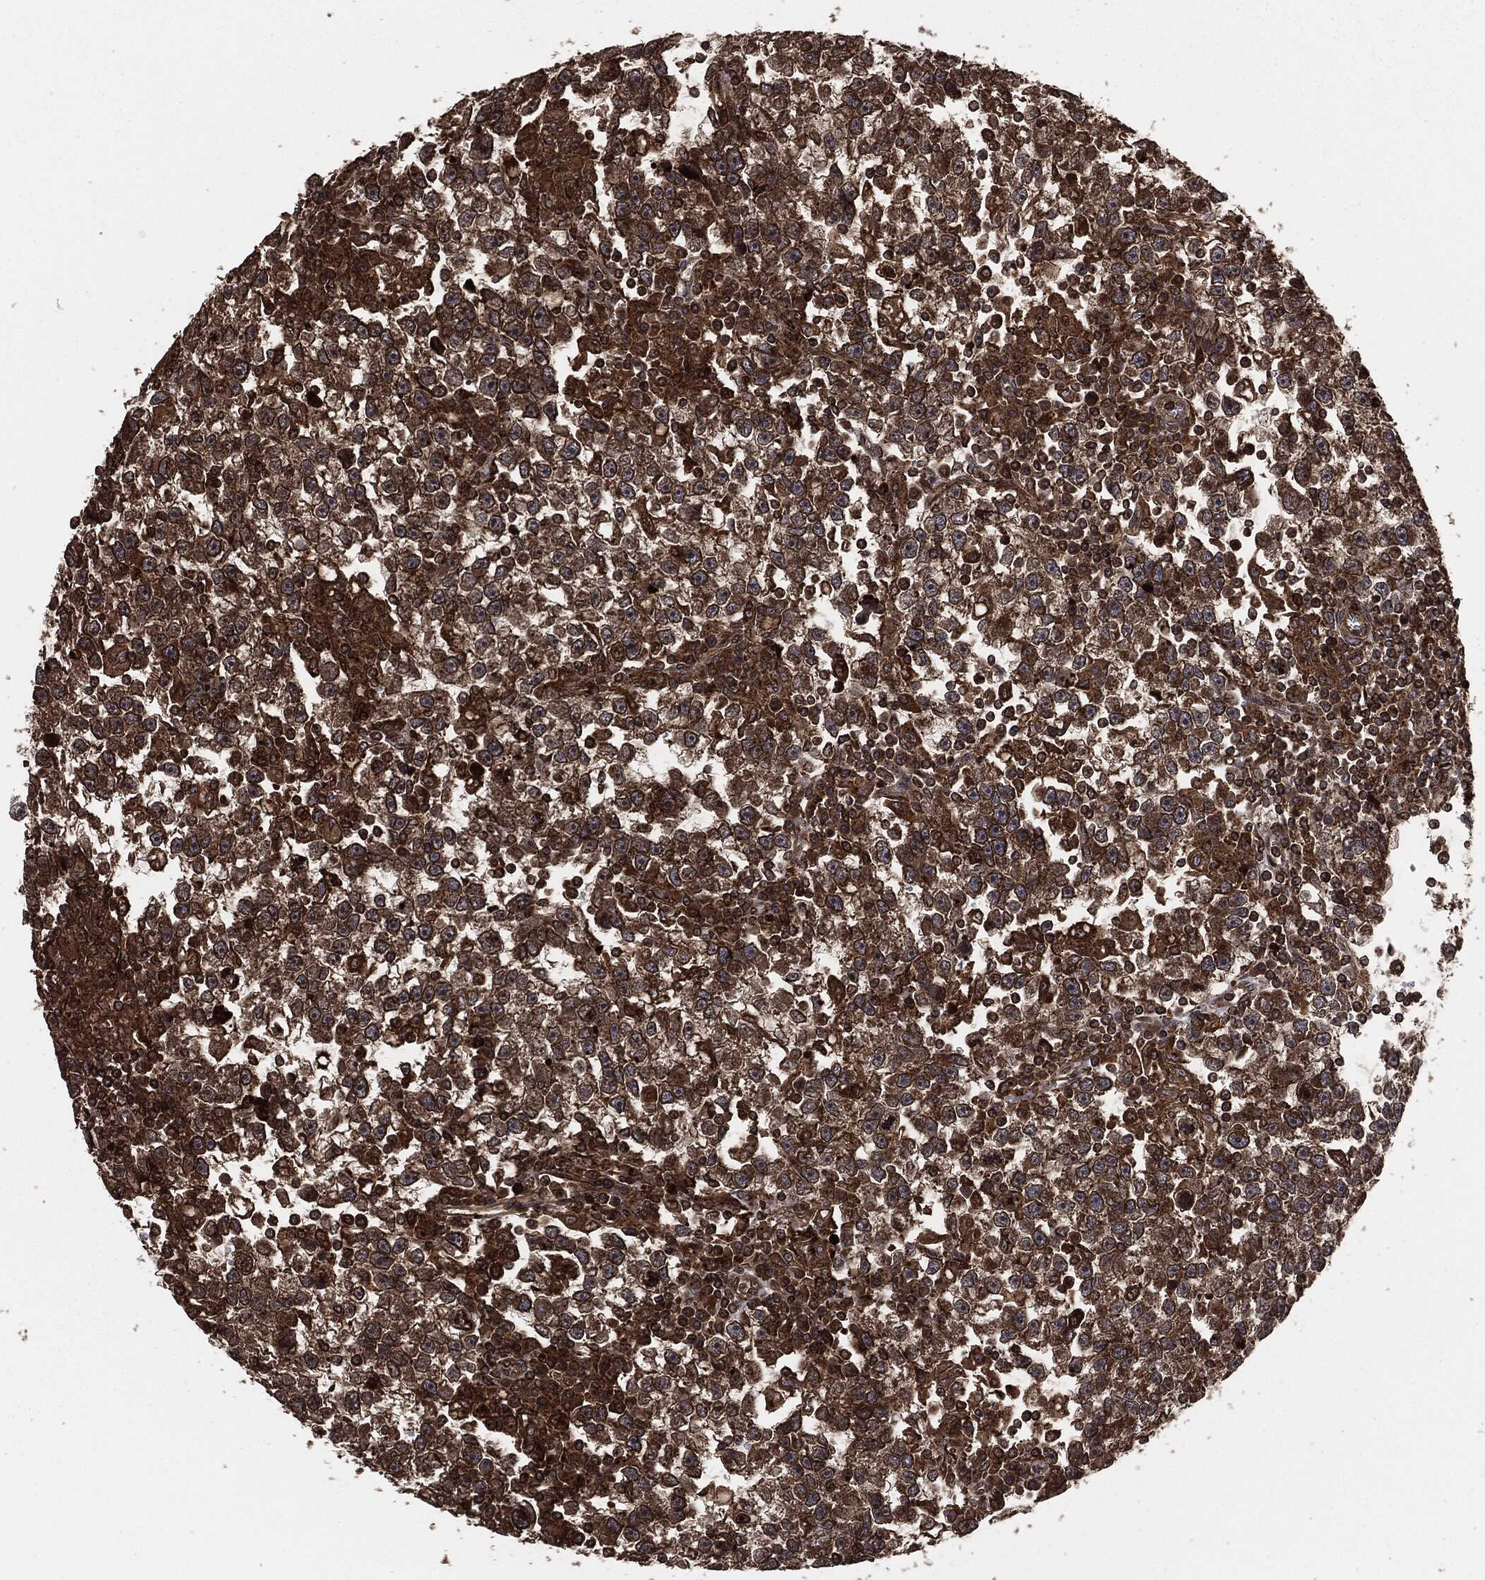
{"staining": {"intensity": "moderate", "quantity": ">75%", "location": "cytoplasmic/membranous"}, "tissue": "testis cancer", "cell_type": "Tumor cells", "image_type": "cancer", "snomed": [{"axis": "morphology", "description": "Seminoma, NOS"}, {"axis": "topography", "description": "Testis"}], "caption": "This micrograph shows testis cancer (seminoma) stained with IHC to label a protein in brown. The cytoplasmic/membranous of tumor cells show moderate positivity for the protein. Nuclei are counter-stained blue.", "gene": "IFIT1", "patient": {"sex": "male", "age": 47}}